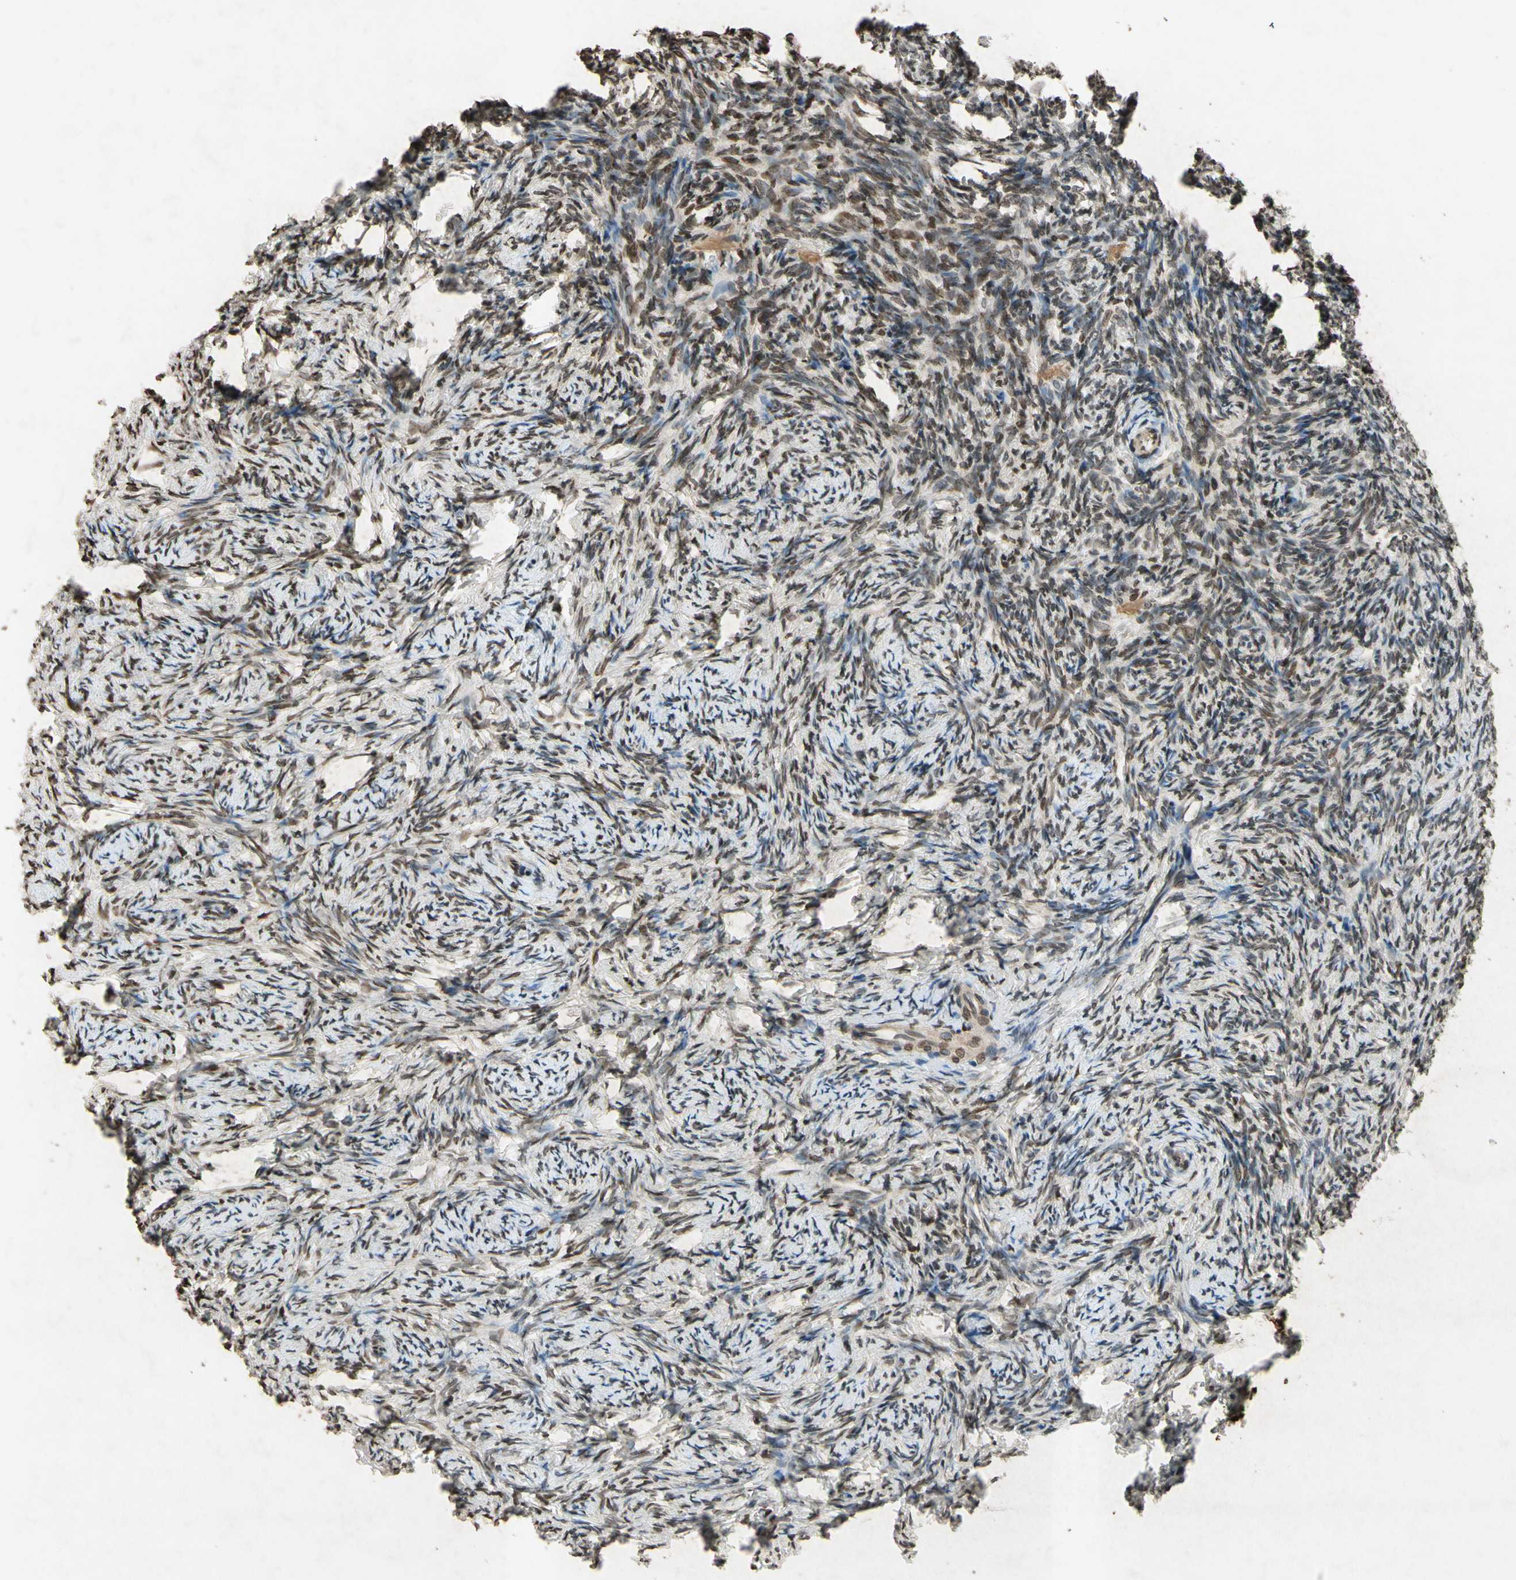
{"staining": {"intensity": "strong", "quantity": ">75%", "location": "nuclear"}, "tissue": "ovary", "cell_type": "Follicle cells", "image_type": "normal", "snomed": [{"axis": "morphology", "description": "Normal tissue, NOS"}, {"axis": "topography", "description": "Ovary"}], "caption": "Follicle cells reveal strong nuclear staining in about >75% of cells in normal ovary.", "gene": "HOXB3", "patient": {"sex": "female", "age": 60}}